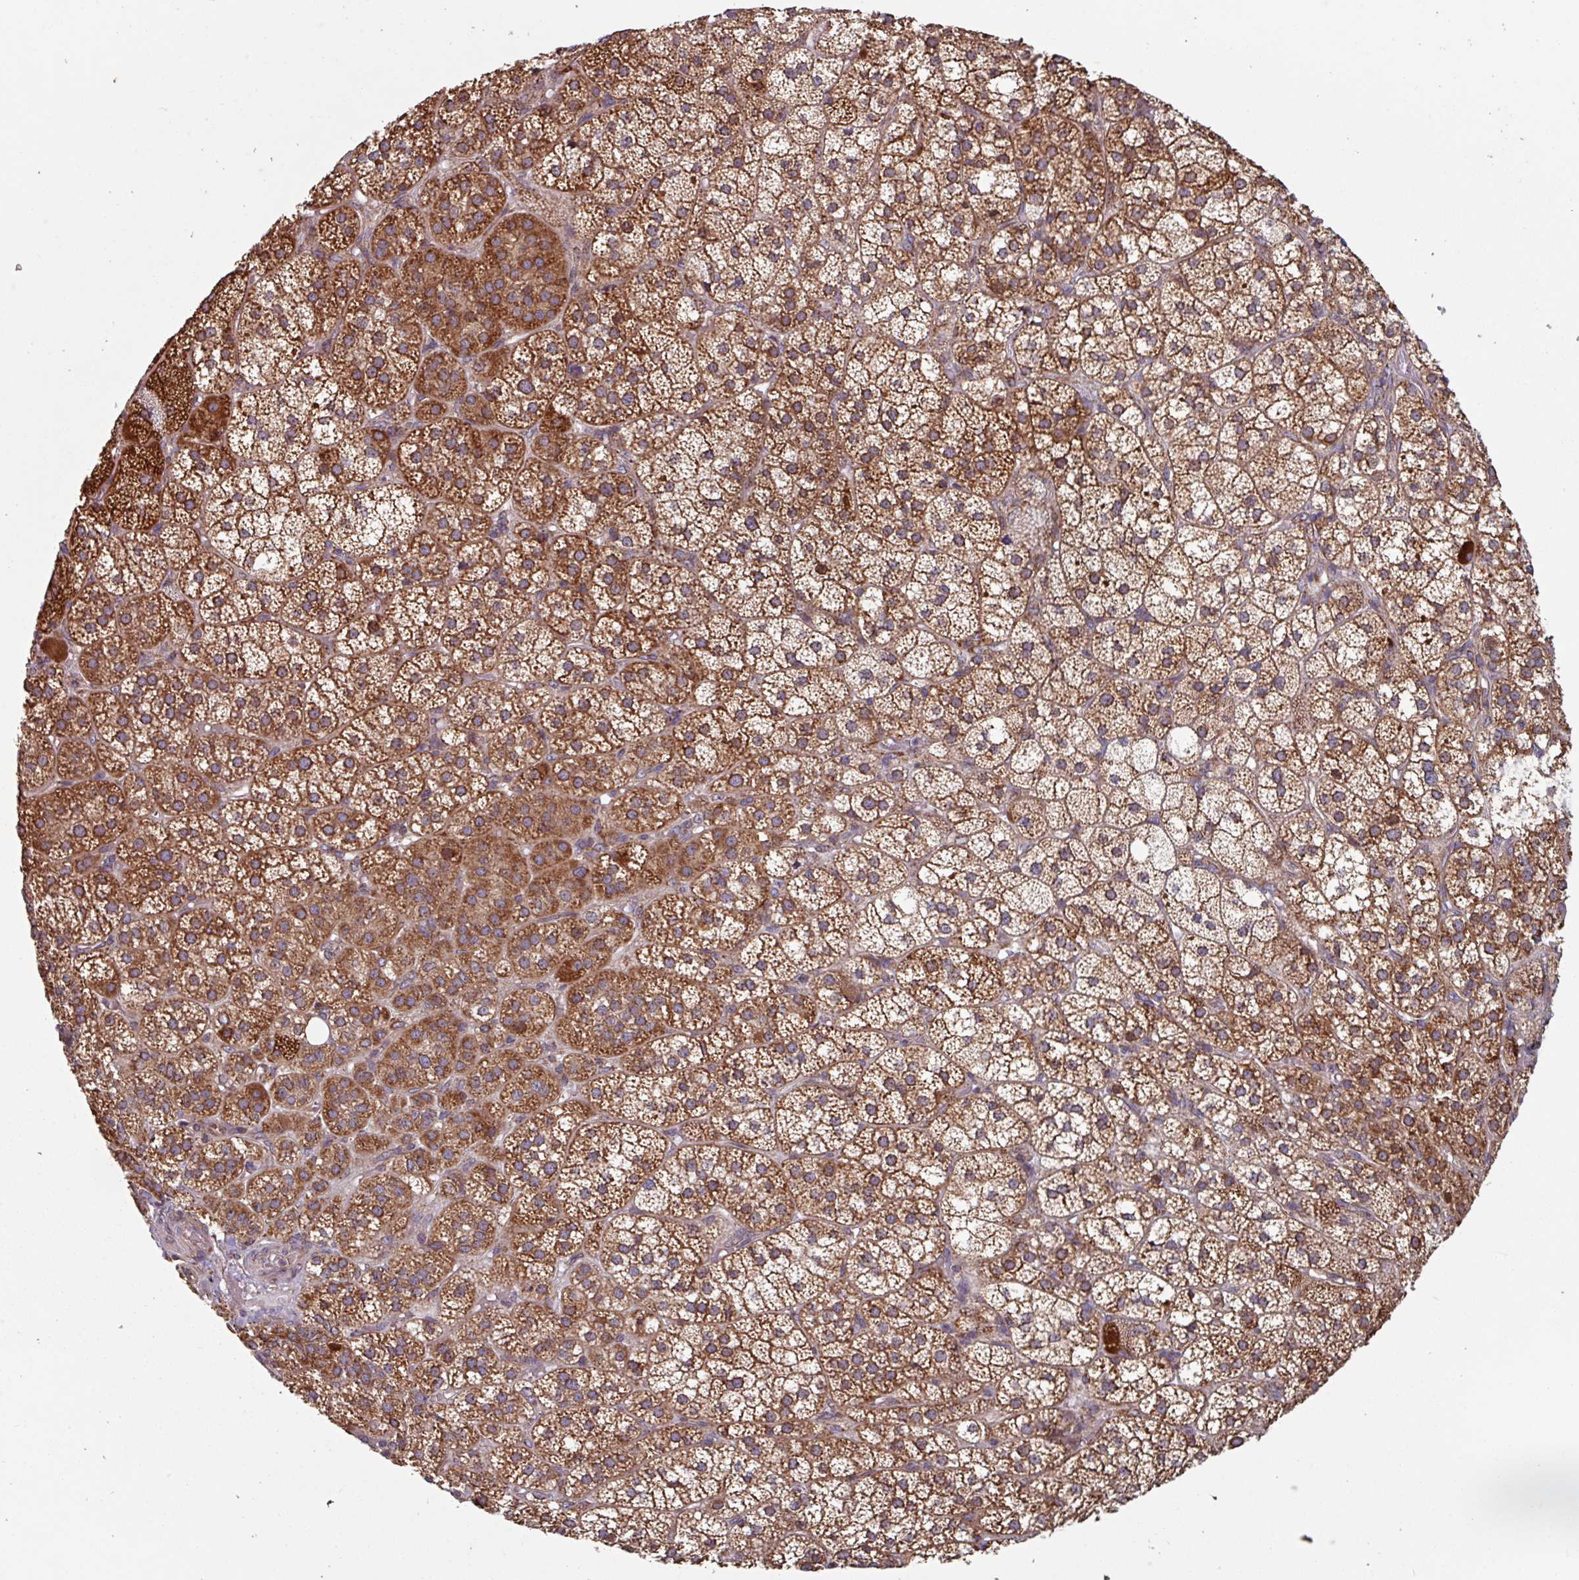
{"staining": {"intensity": "strong", "quantity": ">75%", "location": "cytoplasmic/membranous"}, "tissue": "adrenal gland", "cell_type": "Glandular cells", "image_type": "normal", "snomed": [{"axis": "morphology", "description": "Normal tissue, NOS"}, {"axis": "topography", "description": "Adrenal gland"}], "caption": "Protein staining of benign adrenal gland reveals strong cytoplasmic/membranous positivity in about >75% of glandular cells.", "gene": "COX7C", "patient": {"sex": "female", "age": 60}}